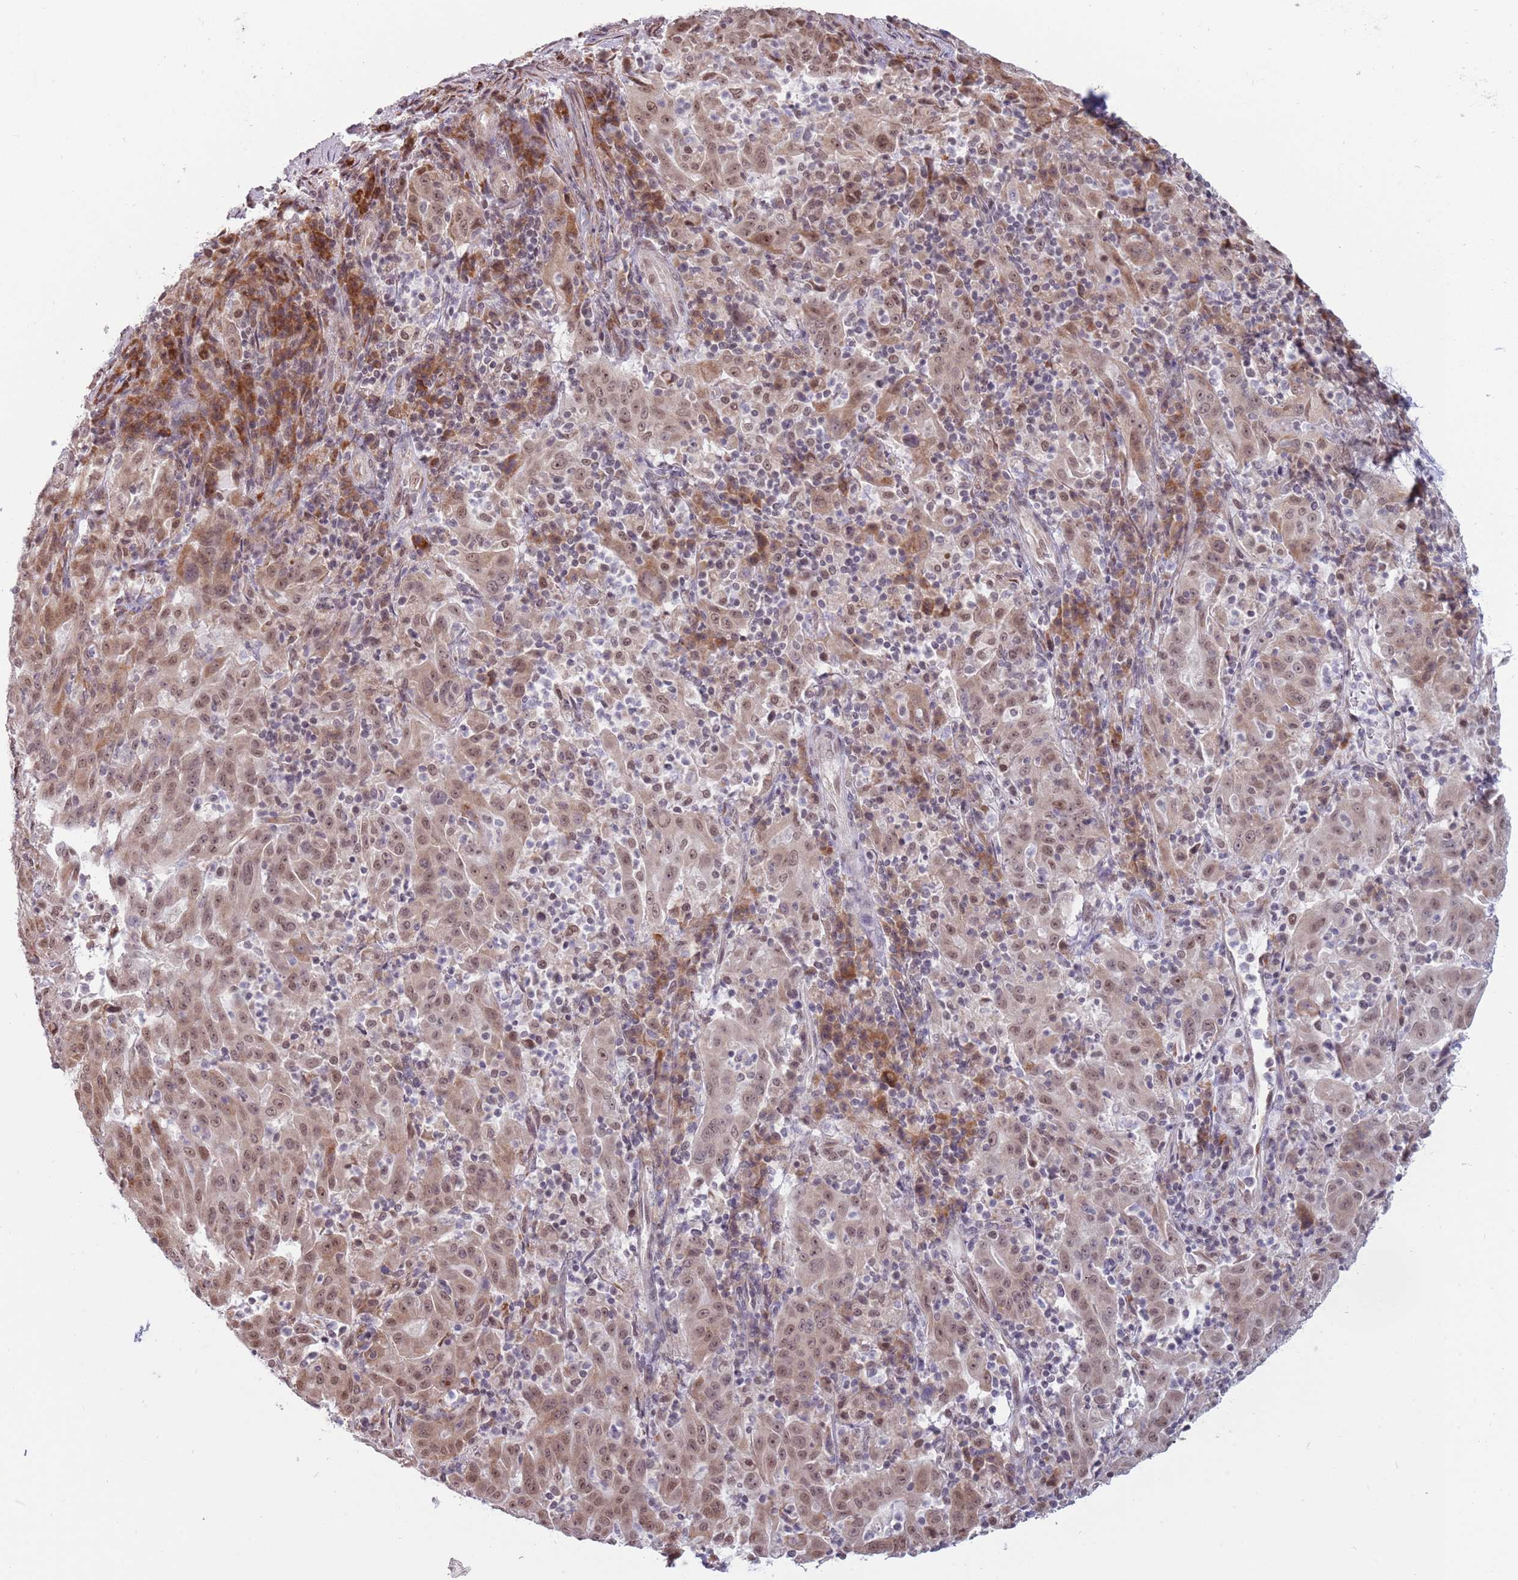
{"staining": {"intensity": "moderate", "quantity": ">75%", "location": "cytoplasmic/membranous,nuclear"}, "tissue": "pancreatic cancer", "cell_type": "Tumor cells", "image_type": "cancer", "snomed": [{"axis": "morphology", "description": "Adenocarcinoma, NOS"}, {"axis": "topography", "description": "Pancreas"}], "caption": "Immunohistochemistry of human pancreatic adenocarcinoma demonstrates medium levels of moderate cytoplasmic/membranous and nuclear expression in about >75% of tumor cells. Immunohistochemistry (ihc) stains the protein of interest in brown and the nuclei are stained blue.", "gene": "BARD1", "patient": {"sex": "male", "age": 63}}